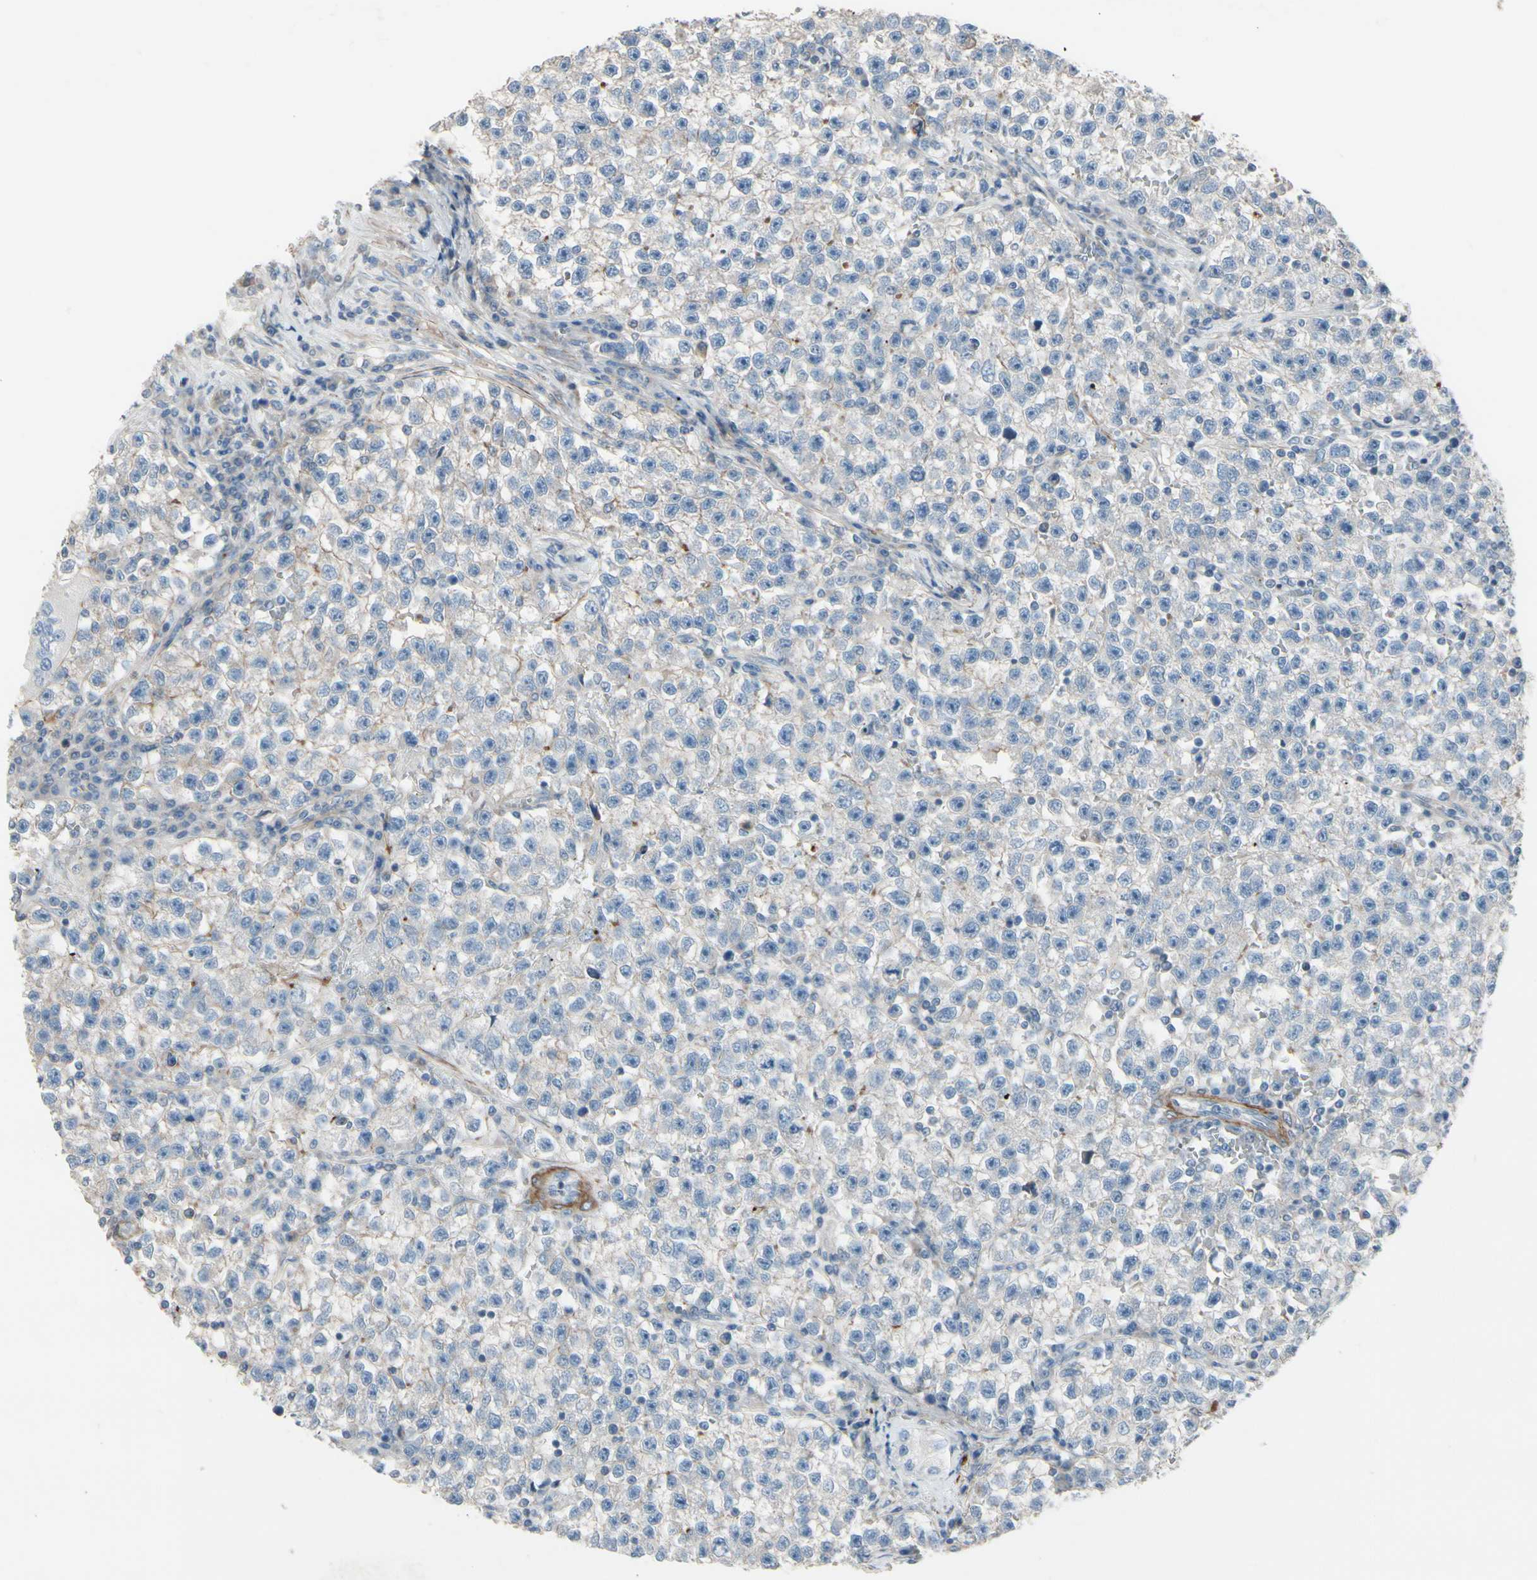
{"staining": {"intensity": "negative", "quantity": "none", "location": "none"}, "tissue": "testis cancer", "cell_type": "Tumor cells", "image_type": "cancer", "snomed": [{"axis": "morphology", "description": "Seminoma, NOS"}, {"axis": "topography", "description": "Testis"}], "caption": "There is no significant positivity in tumor cells of testis cancer.", "gene": "TPM1", "patient": {"sex": "male", "age": 22}}